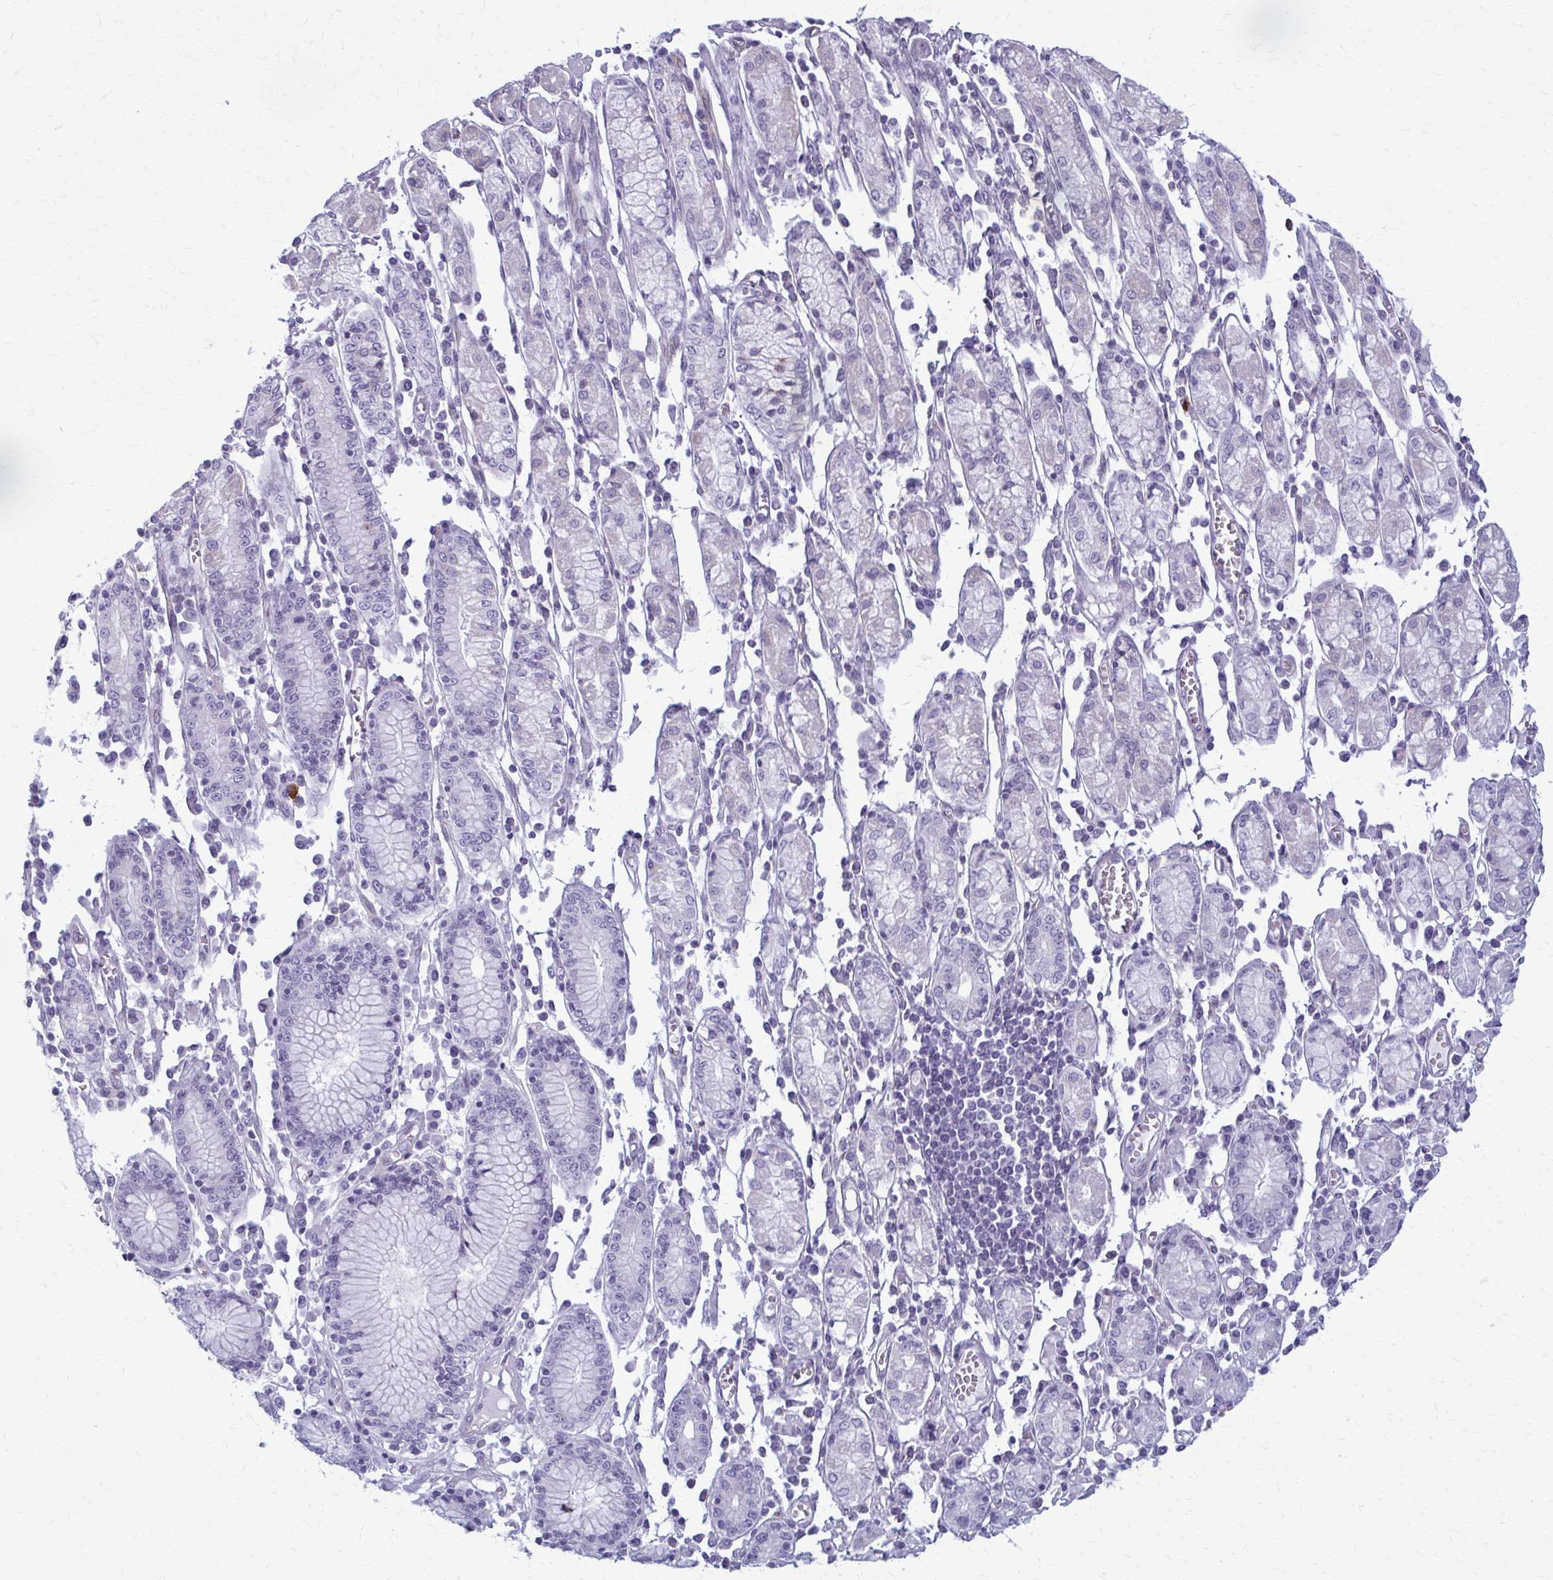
{"staining": {"intensity": "negative", "quantity": "none", "location": "none"}, "tissue": "stomach cancer", "cell_type": "Tumor cells", "image_type": "cancer", "snomed": [{"axis": "morphology", "description": "Adenocarcinoma, NOS"}, {"axis": "topography", "description": "Stomach"}], "caption": "The micrograph demonstrates no staining of tumor cells in stomach cancer. (Immunohistochemistry (ihc), brightfield microscopy, high magnification).", "gene": "CASQ2", "patient": {"sex": "female", "age": 59}}